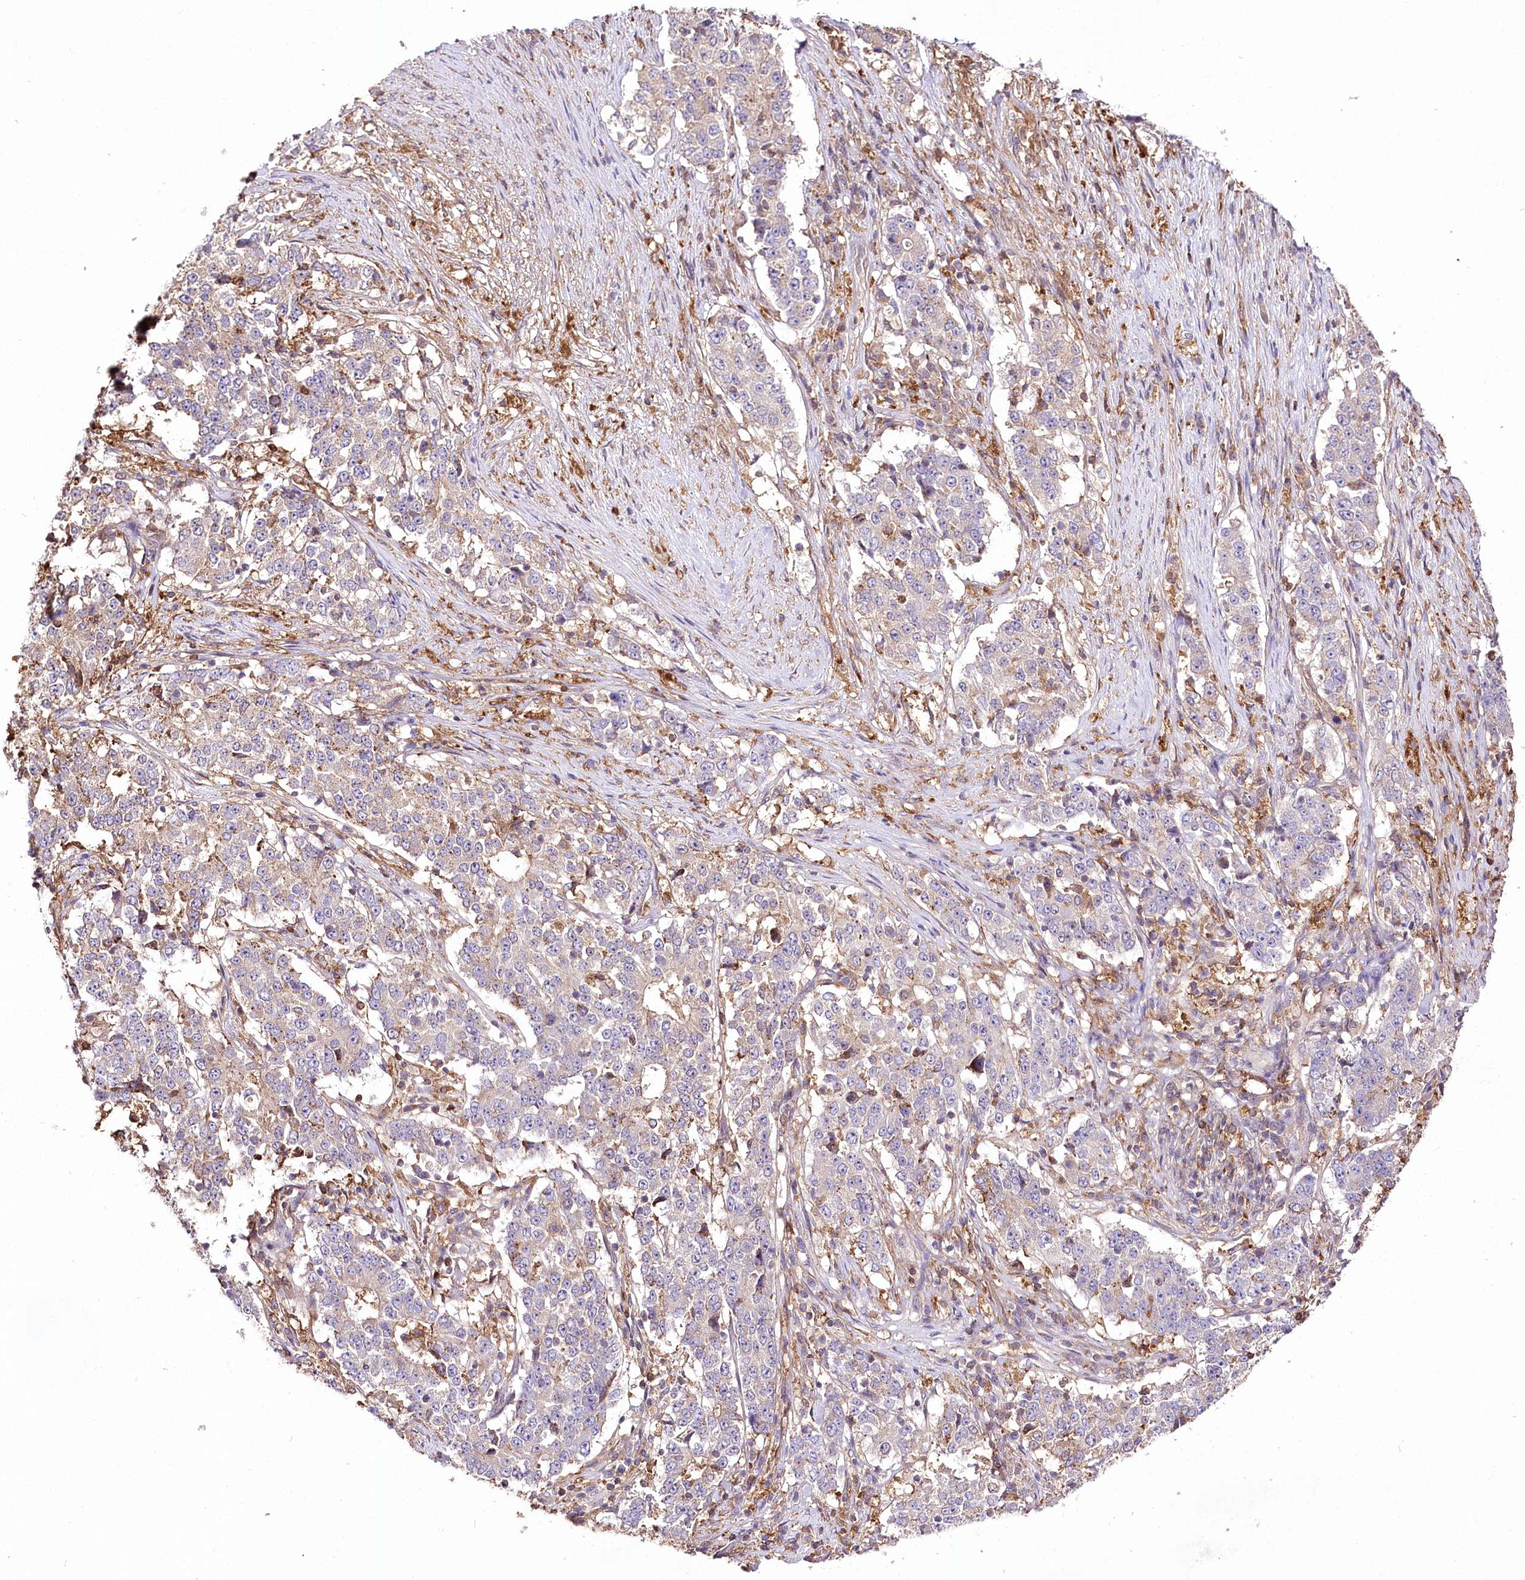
{"staining": {"intensity": "negative", "quantity": "none", "location": "none"}, "tissue": "stomach cancer", "cell_type": "Tumor cells", "image_type": "cancer", "snomed": [{"axis": "morphology", "description": "Adenocarcinoma, NOS"}, {"axis": "topography", "description": "Stomach"}], "caption": "IHC micrograph of stomach cancer (adenocarcinoma) stained for a protein (brown), which demonstrates no expression in tumor cells. (DAB immunohistochemistry visualized using brightfield microscopy, high magnification).", "gene": "UGP2", "patient": {"sex": "male", "age": 59}}